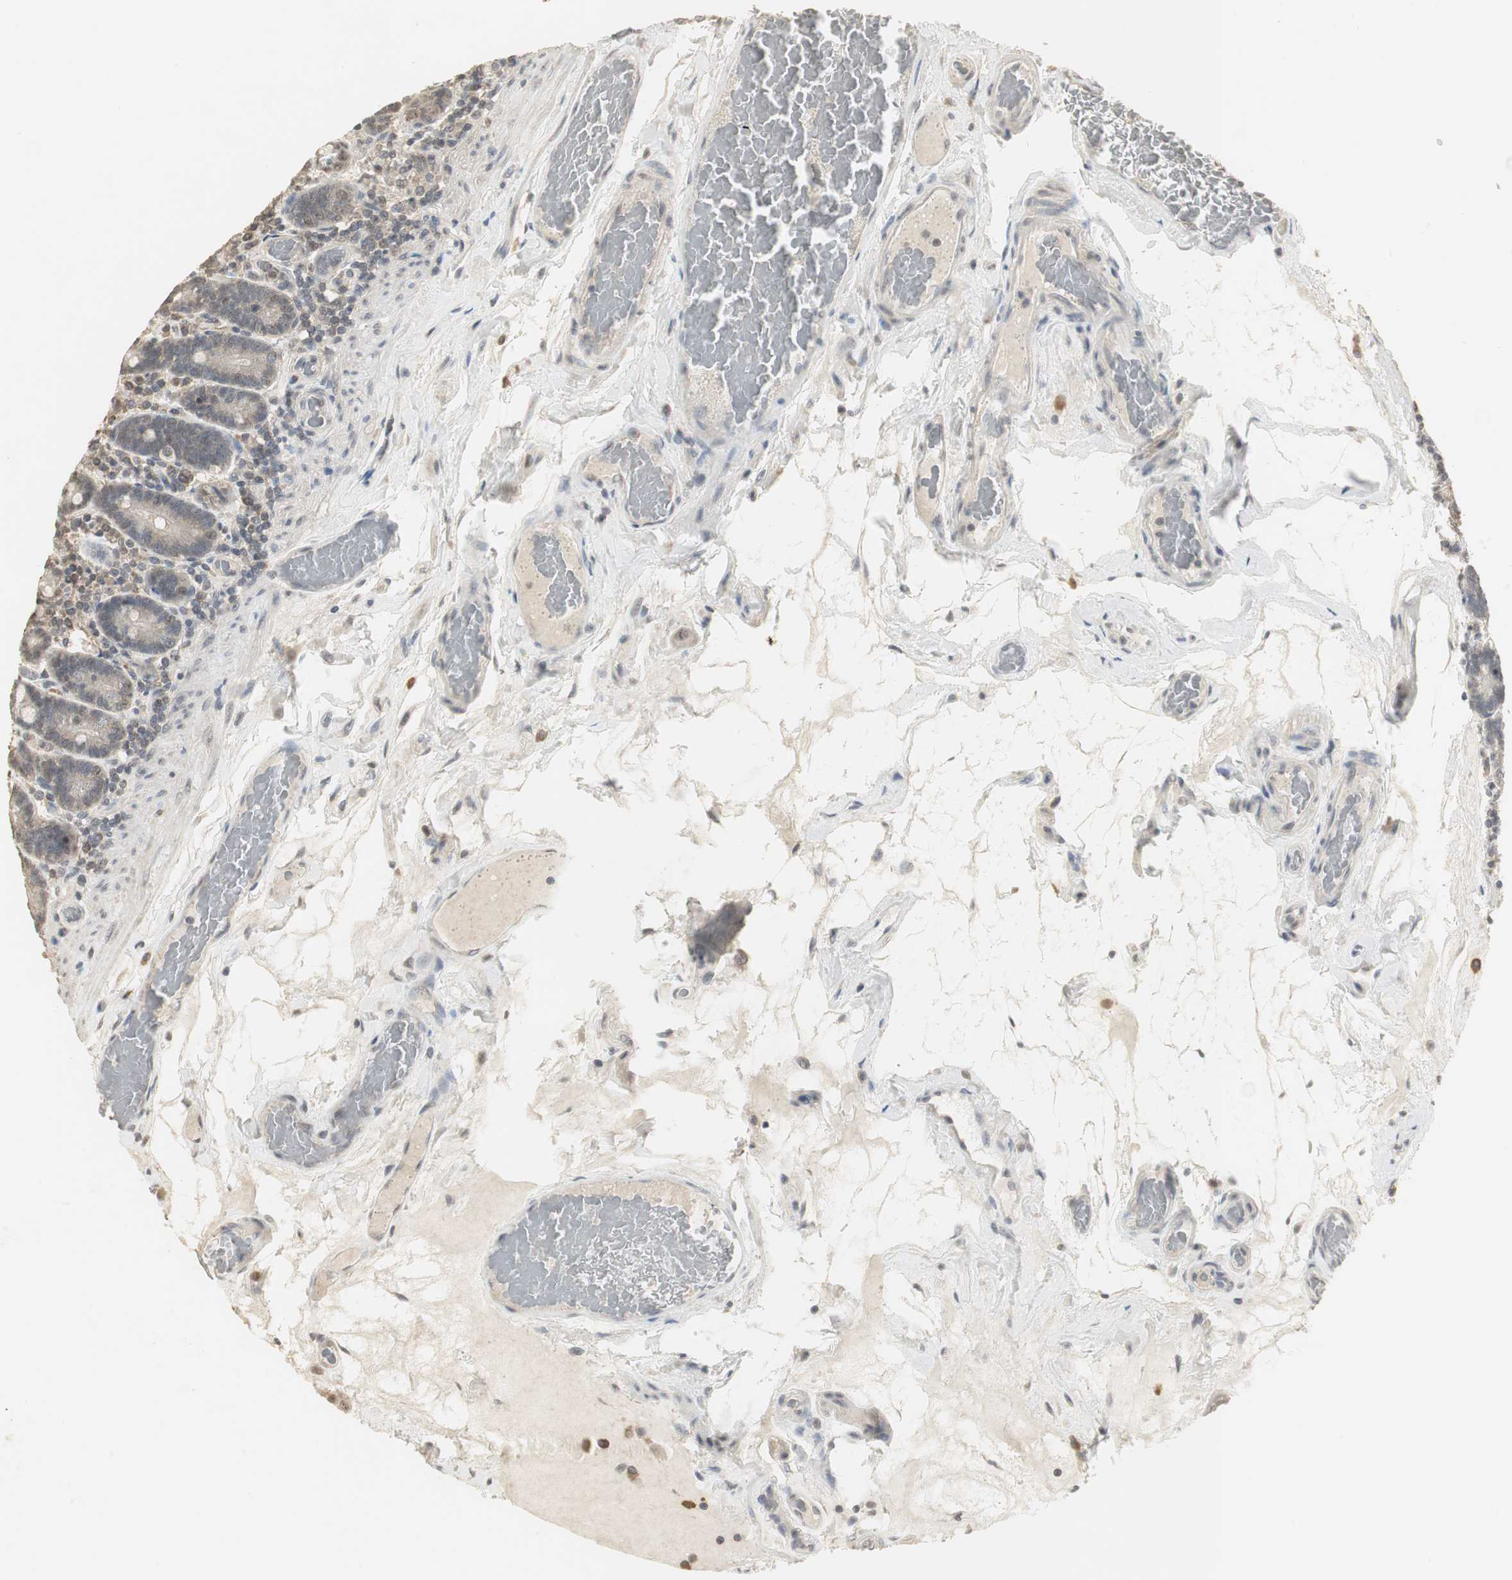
{"staining": {"intensity": "moderate", "quantity": "25%-75%", "location": "cytoplasmic/membranous,nuclear"}, "tissue": "duodenum", "cell_type": "Glandular cells", "image_type": "normal", "snomed": [{"axis": "morphology", "description": "Normal tissue, NOS"}, {"axis": "topography", "description": "Duodenum"}], "caption": "Human duodenum stained for a protein (brown) reveals moderate cytoplasmic/membranous,nuclear positive staining in approximately 25%-75% of glandular cells.", "gene": "ELOA", "patient": {"sex": "female", "age": 53}}